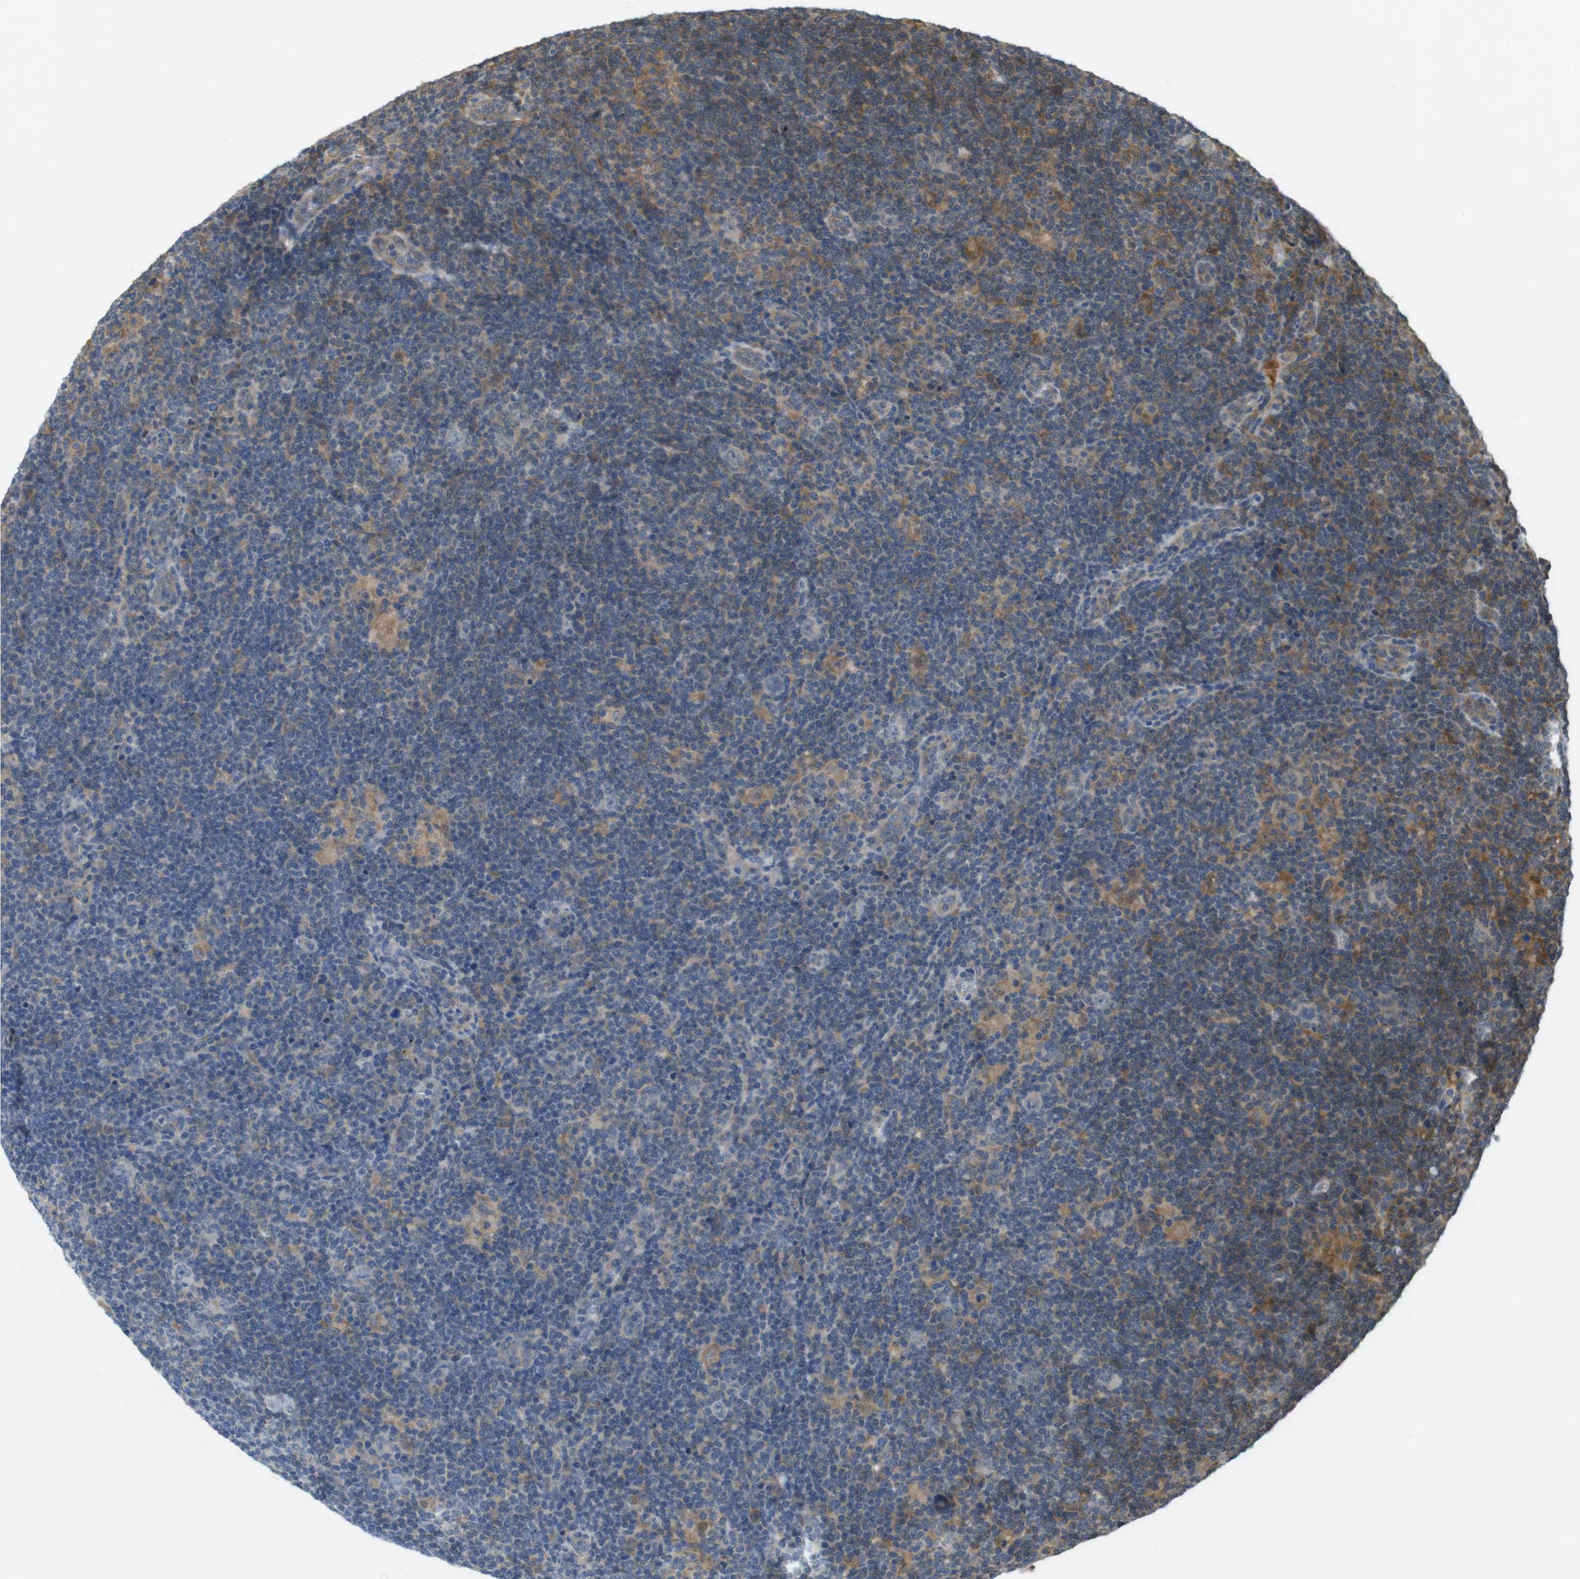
{"staining": {"intensity": "negative", "quantity": "none", "location": "none"}, "tissue": "lymphoma", "cell_type": "Tumor cells", "image_type": "cancer", "snomed": [{"axis": "morphology", "description": "Hodgkin's disease, NOS"}, {"axis": "topography", "description": "Lymph node"}], "caption": "Immunohistochemistry (IHC) photomicrograph of neoplastic tissue: human lymphoma stained with DAB (3,3'-diaminobenzidine) shows no significant protein staining in tumor cells.", "gene": "RNF130", "patient": {"sex": "female", "age": 57}}